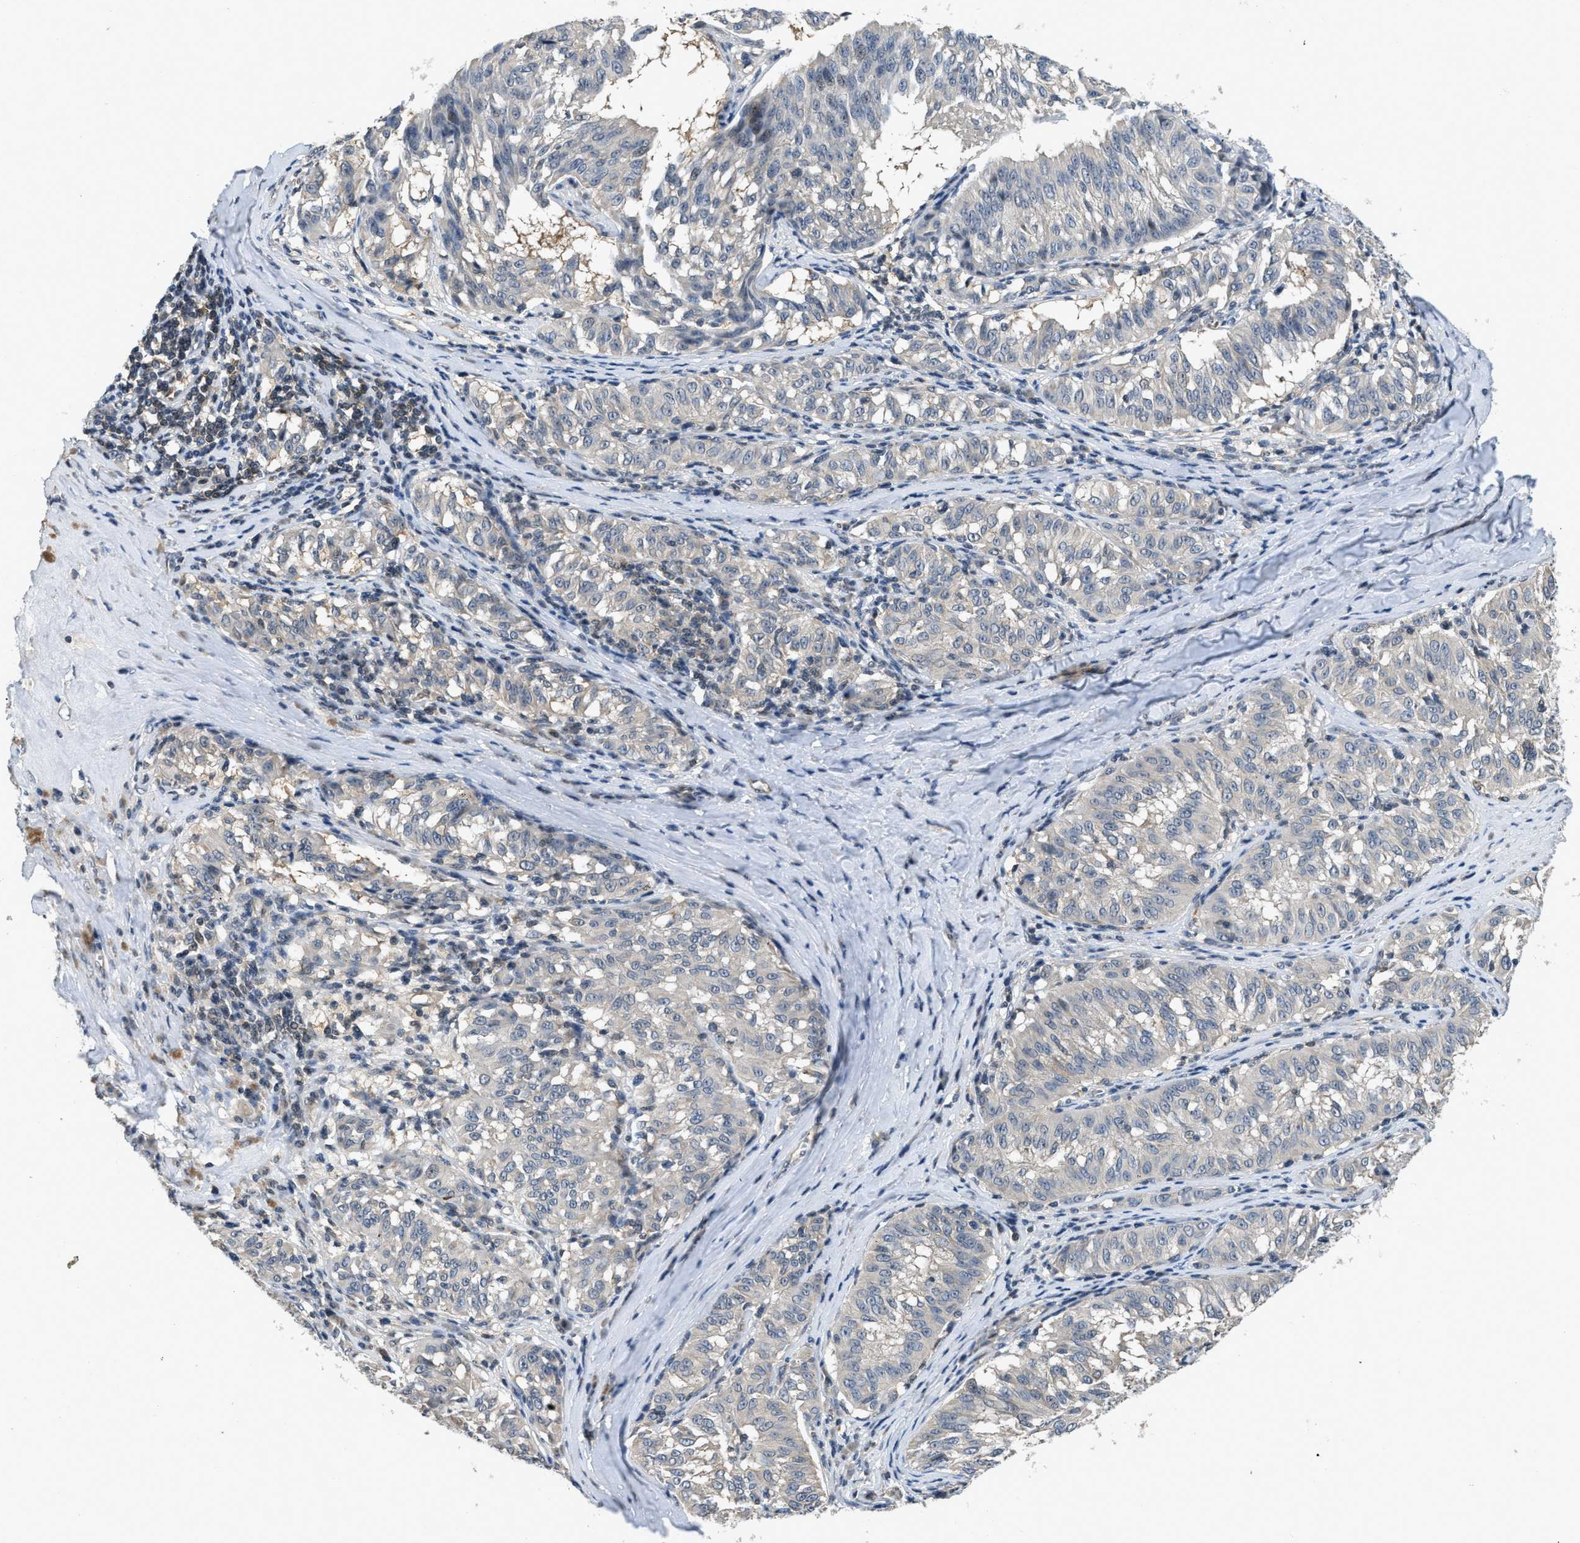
{"staining": {"intensity": "negative", "quantity": "none", "location": "none"}, "tissue": "melanoma", "cell_type": "Tumor cells", "image_type": "cancer", "snomed": [{"axis": "morphology", "description": "Malignant melanoma, NOS"}, {"axis": "topography", "description": "Skin"}], "caption": "Micrograph shows no significant protein positivity in tumor cells of malignant melanoma.", "gene": "TES", "patient": {"sex": "female", "age": 72}}